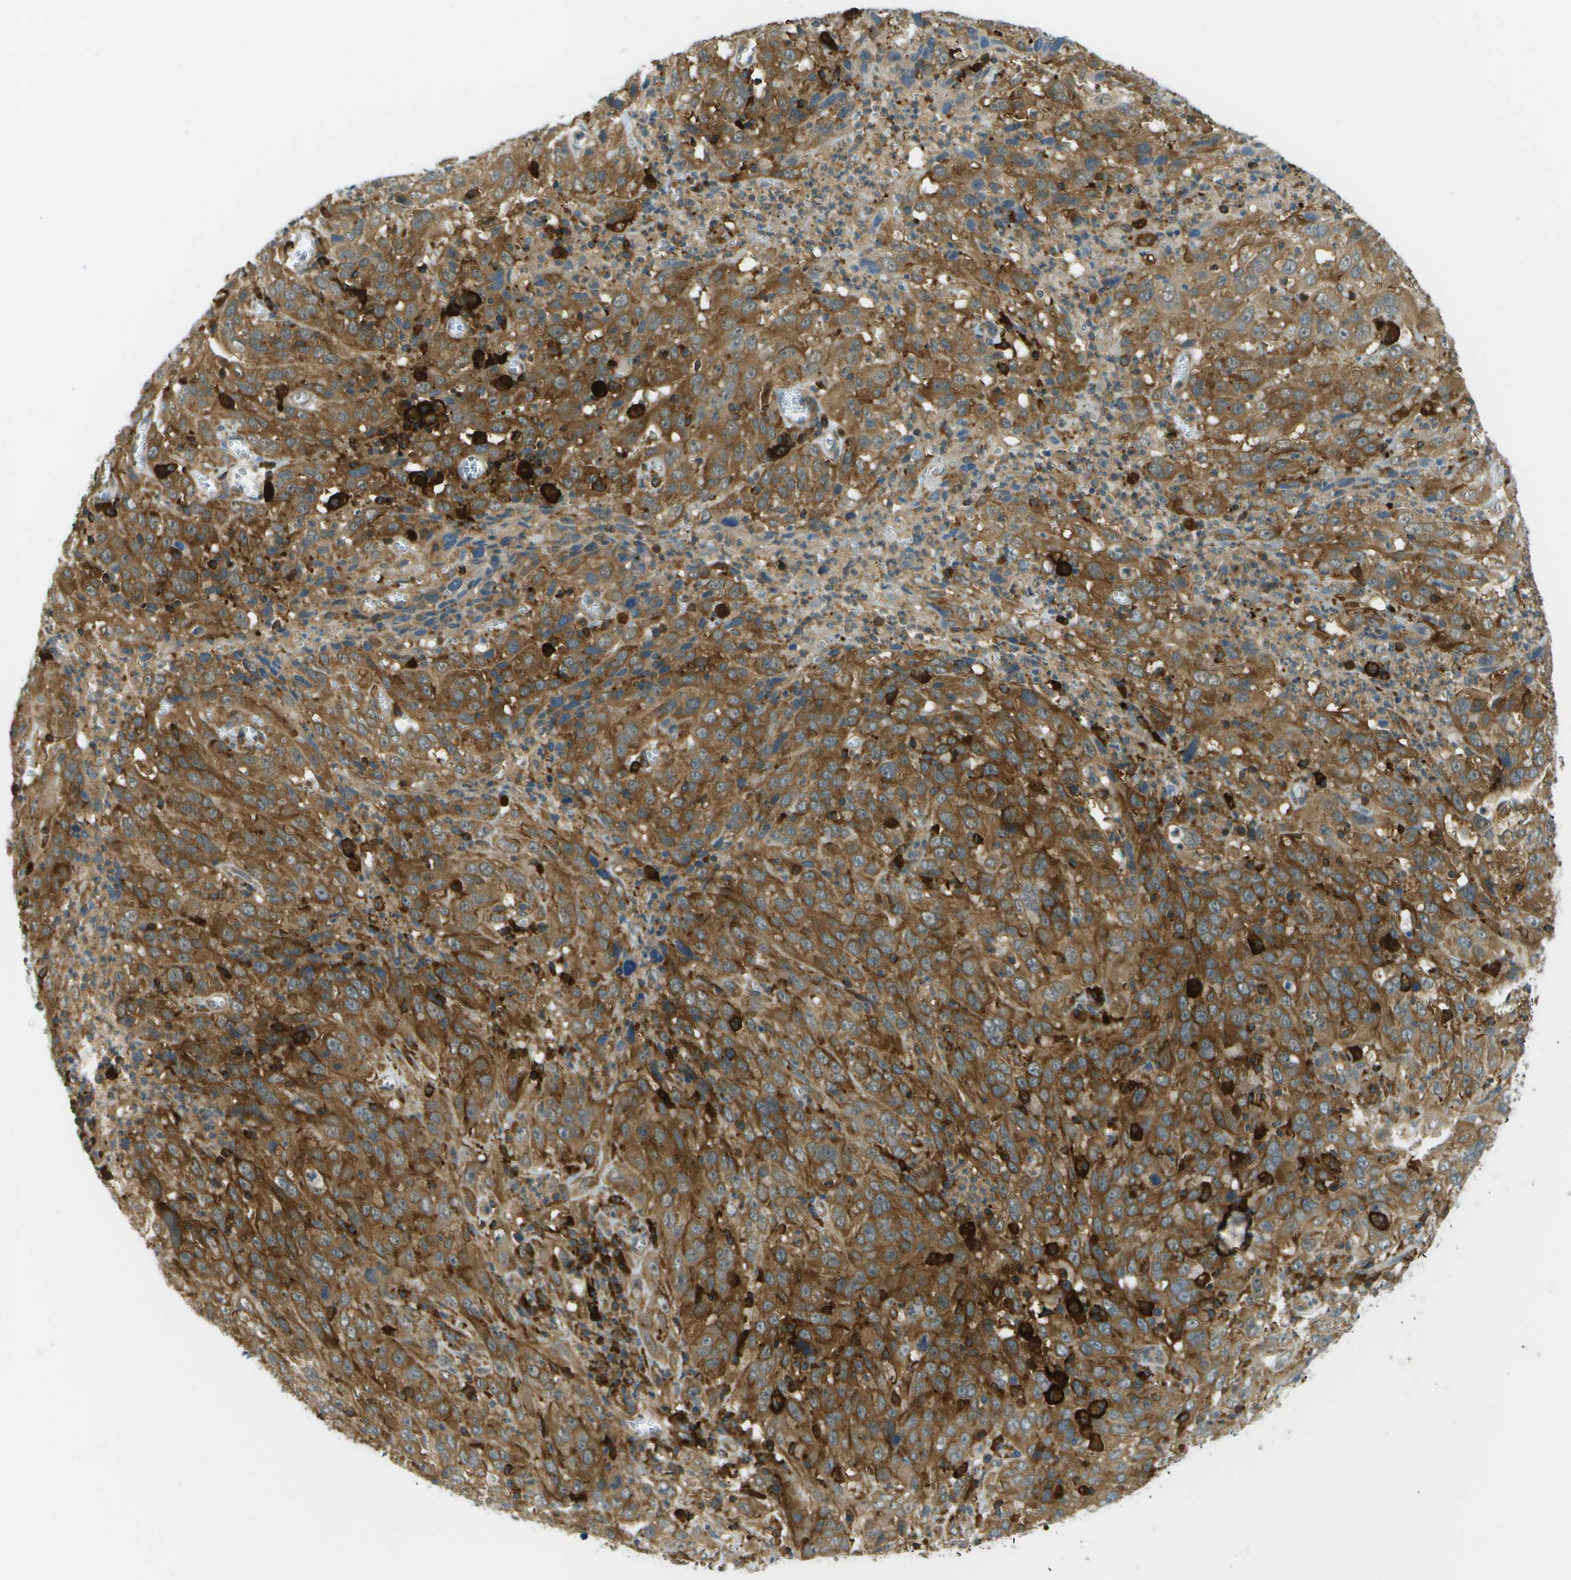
{"staining": {"intensity": "moderate", "quantity": ">75%", "location": "cytoplasmic/membranous"}, "tissue": "cervical cancer", "cell_type": "Tumor cells", "image_type": "cancer", "snomed": [{"axis": "morphology", "description": "Squamous cell carcinoma, NOS"}, {"axis": "topography", "description": "Cervix"}], "caption": "Protein analysis of cervical squamous cell carcinoma tissue demonstrates moderate cytoplasmic/membranous expression in approximately >75% of tumor cells.", "gene": "TMTC1", "patient": {"sex": "female", "age": 32}}